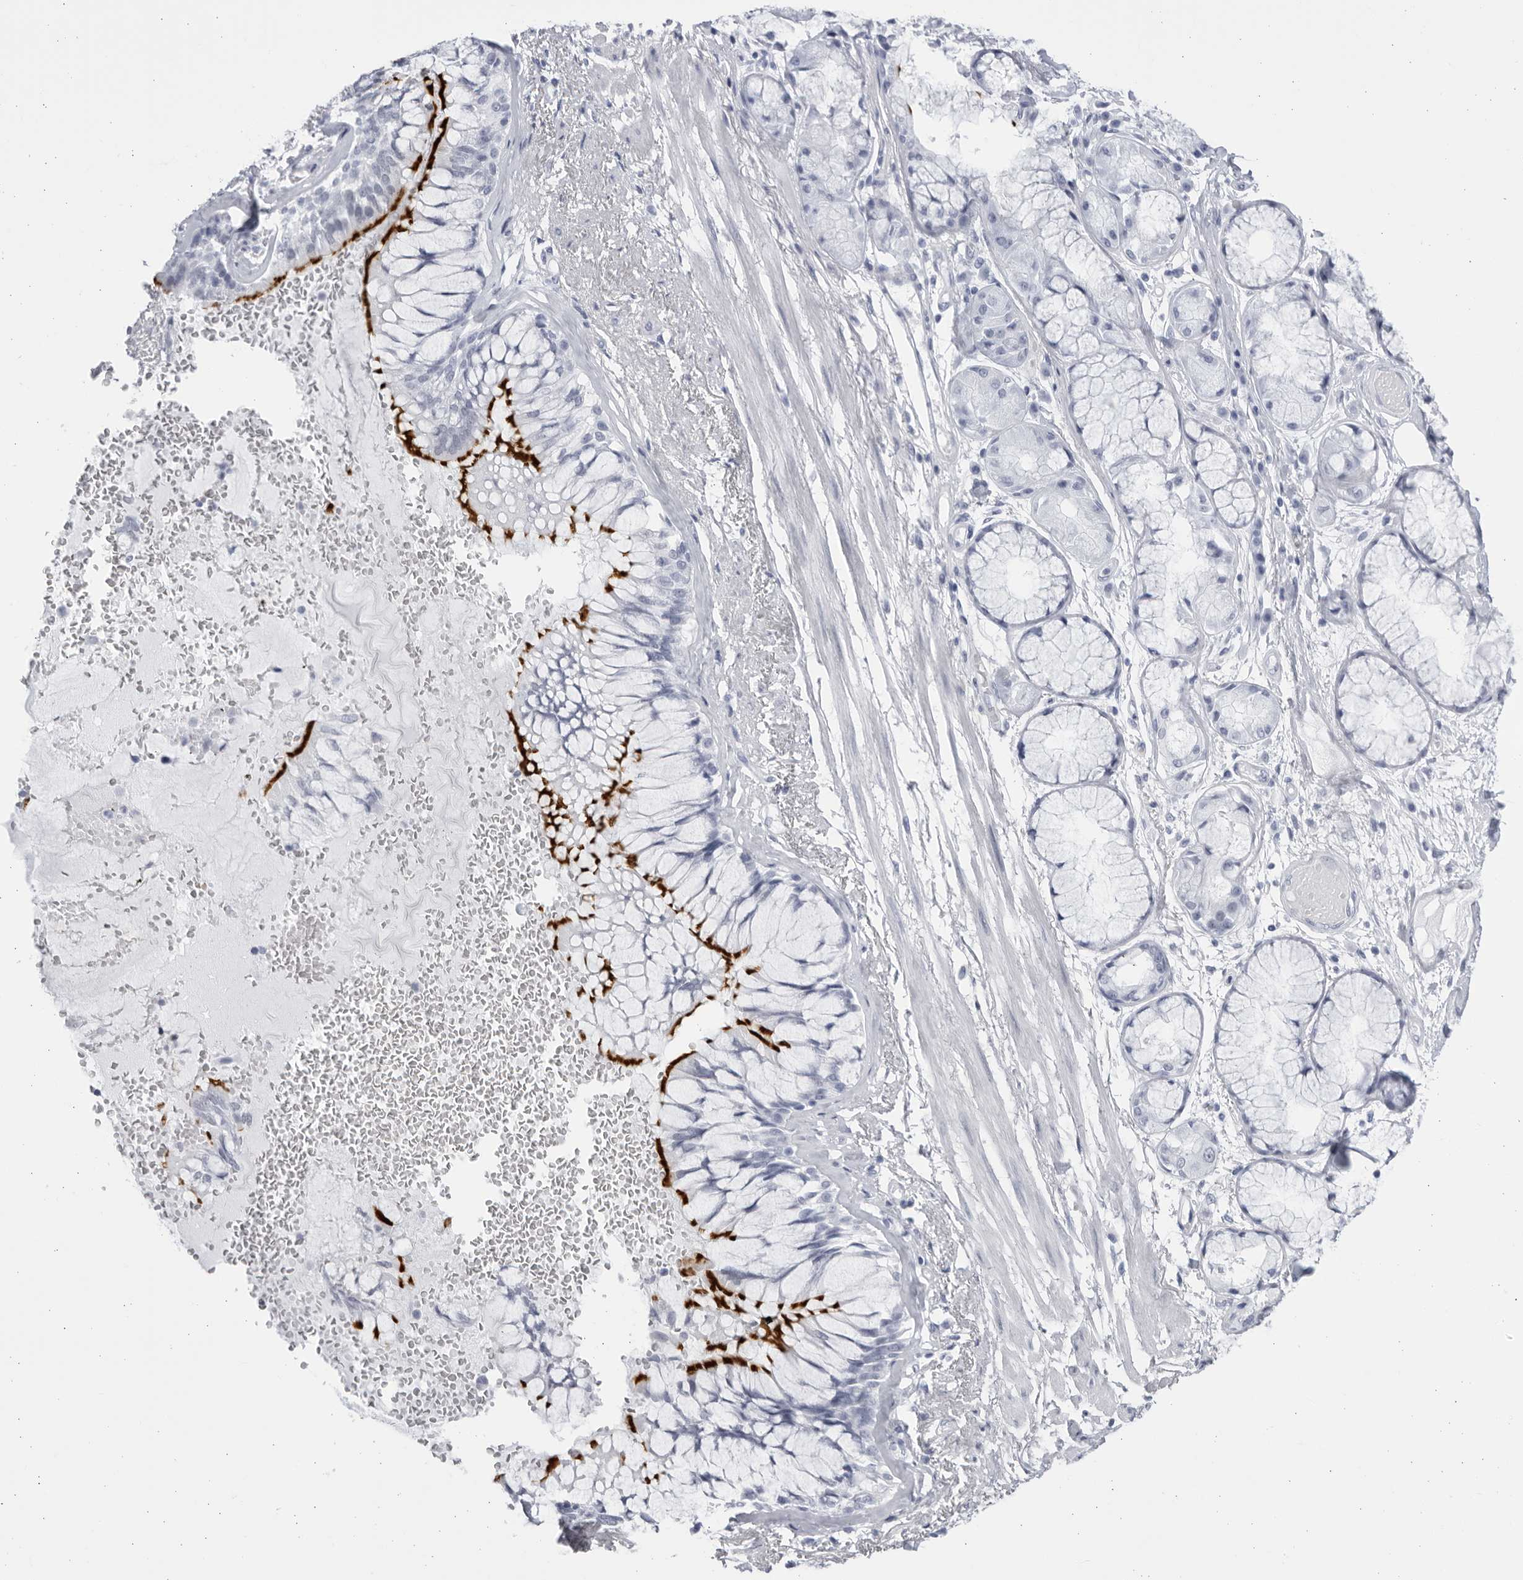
{"staining": {"intensity": "negative", "quantity": "none", "location": "none"}, "tissue": "adipose tissue", "cell_type": "Adipocytes", "image_type": "normal", "snomed": [{"axis": "morphology", "description": "Normal tissue, NOS"}, {"axis": "topography", "description": "Bronchus"}], "caption": "Immunohistochemistry photomicrograph of benign adipose tissue: adipose tissue stained with DAB (3,3'-diaminobenzidine) demonstrates no significant protein expression in adipocytes.", "gene": "CCDC181", "patient": {"sex": "male", "age": 66}}